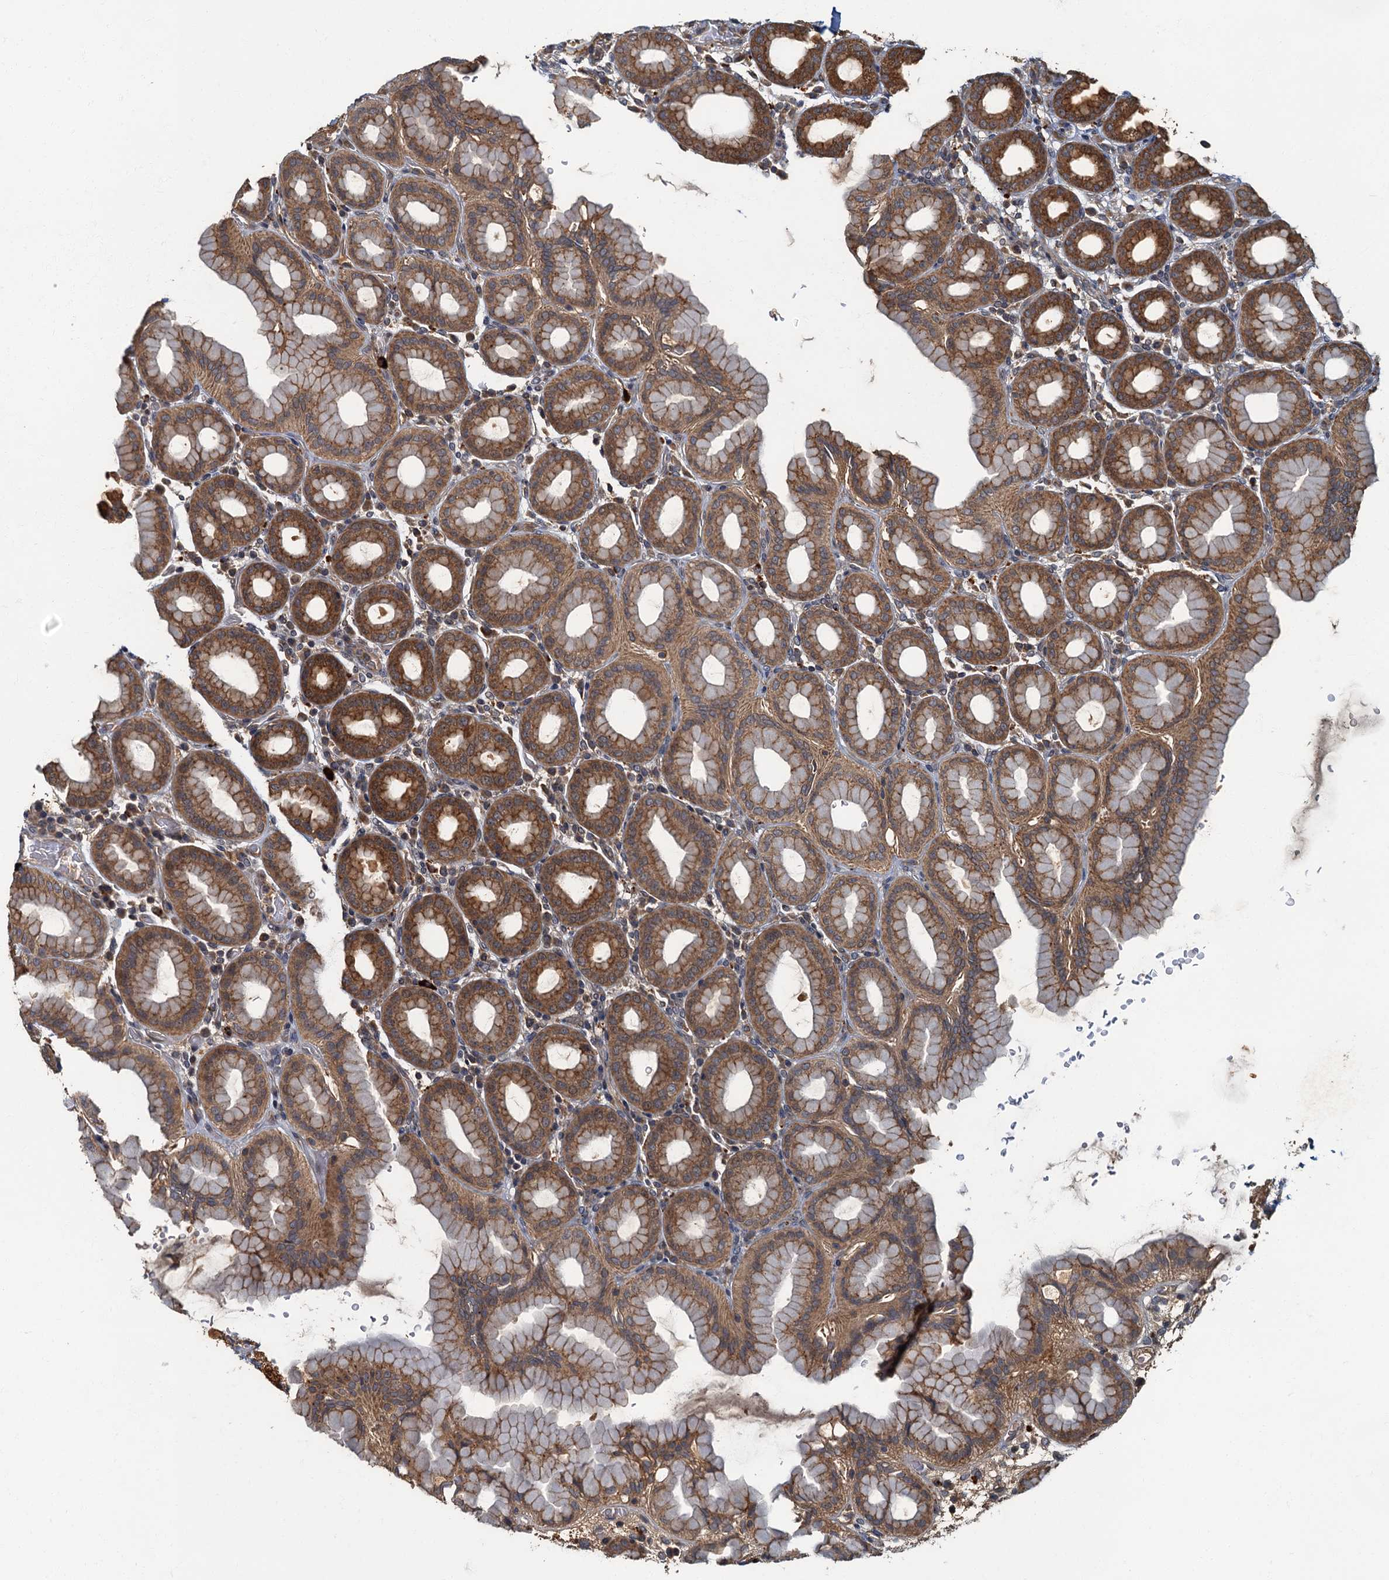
{"staining": {"intensity": "strong", "quantity": ">75%", "location": "cytoplasmic/membranous,nuclear"}, "tissue": "stomach", "cell_type": "Glandular cells", "image_type": "normal", "snomed": [{"axis": "morphology", "description": "Normal tissue, NOS"}, {"axis": "topography", "description": "Stomach, upper"}], "caption": "The photomicrograph exhibits a brown stain indicating the presence of a protein in the cytoplasmic/membranous,nuclear of glandular cells in stomach. (IHC, brightfield microscopy, high magnification).", "gene": "WDCP", "patient": {"sex": "male", "age": 68}}